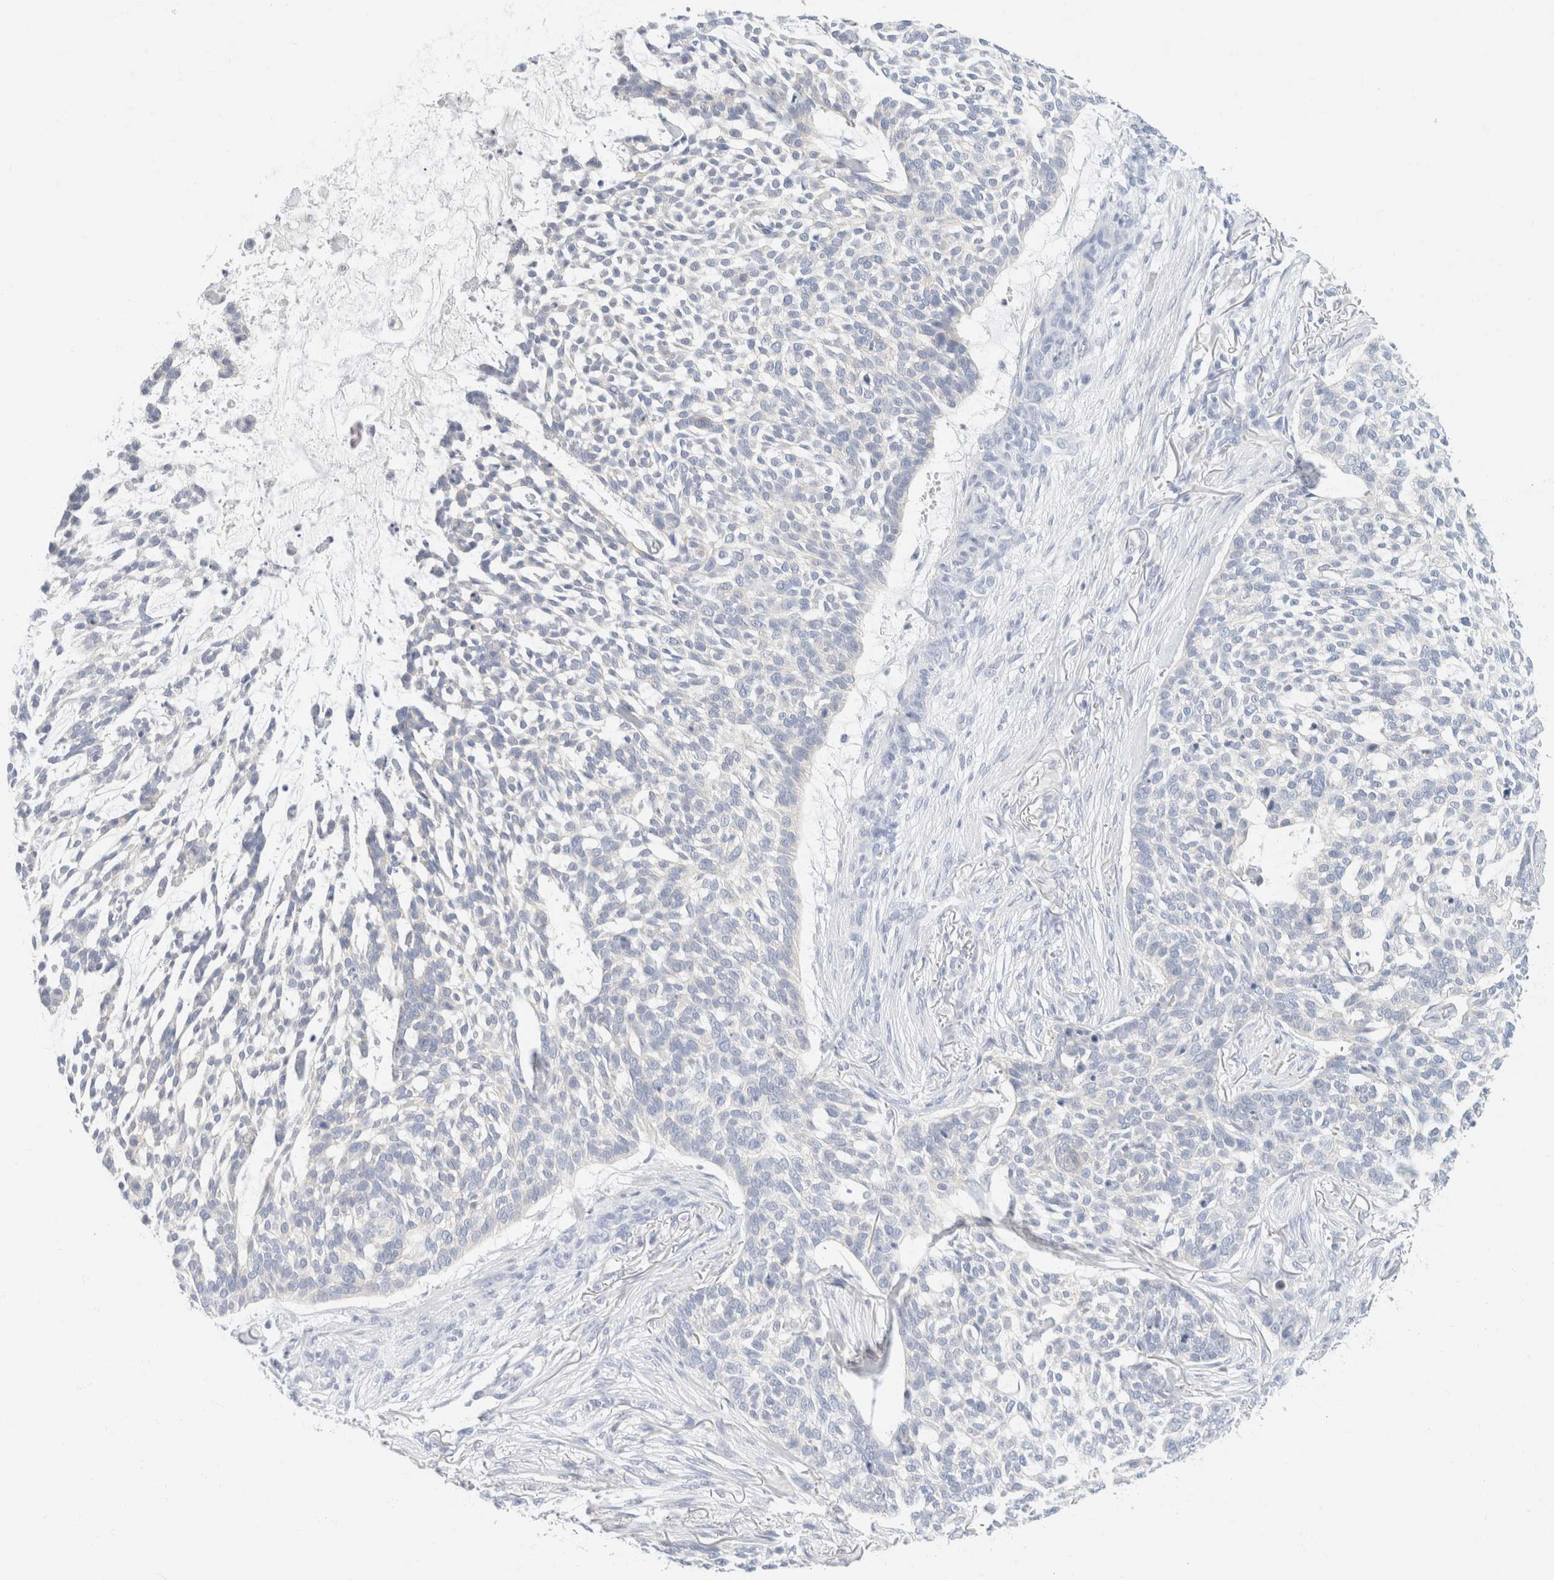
{"staining": {"intensity": "negative", "quantity": "none", "location": "none"}, "tissue": "skin cancer", "cell_type": "Tumor cells", "image_type": "cancer", "snomed": [{"axis": "morphology", "description": "Basal cell carcinoma"}, {"axis": "topography", "description": "Skin"}], "caption": "A micrograph of skin cancer (basal cell carcinoma) stained for a protein displays no brown staining in tumor cells.", "gene": "KRT20", "patient": {"sex": "female", "age": 64}}